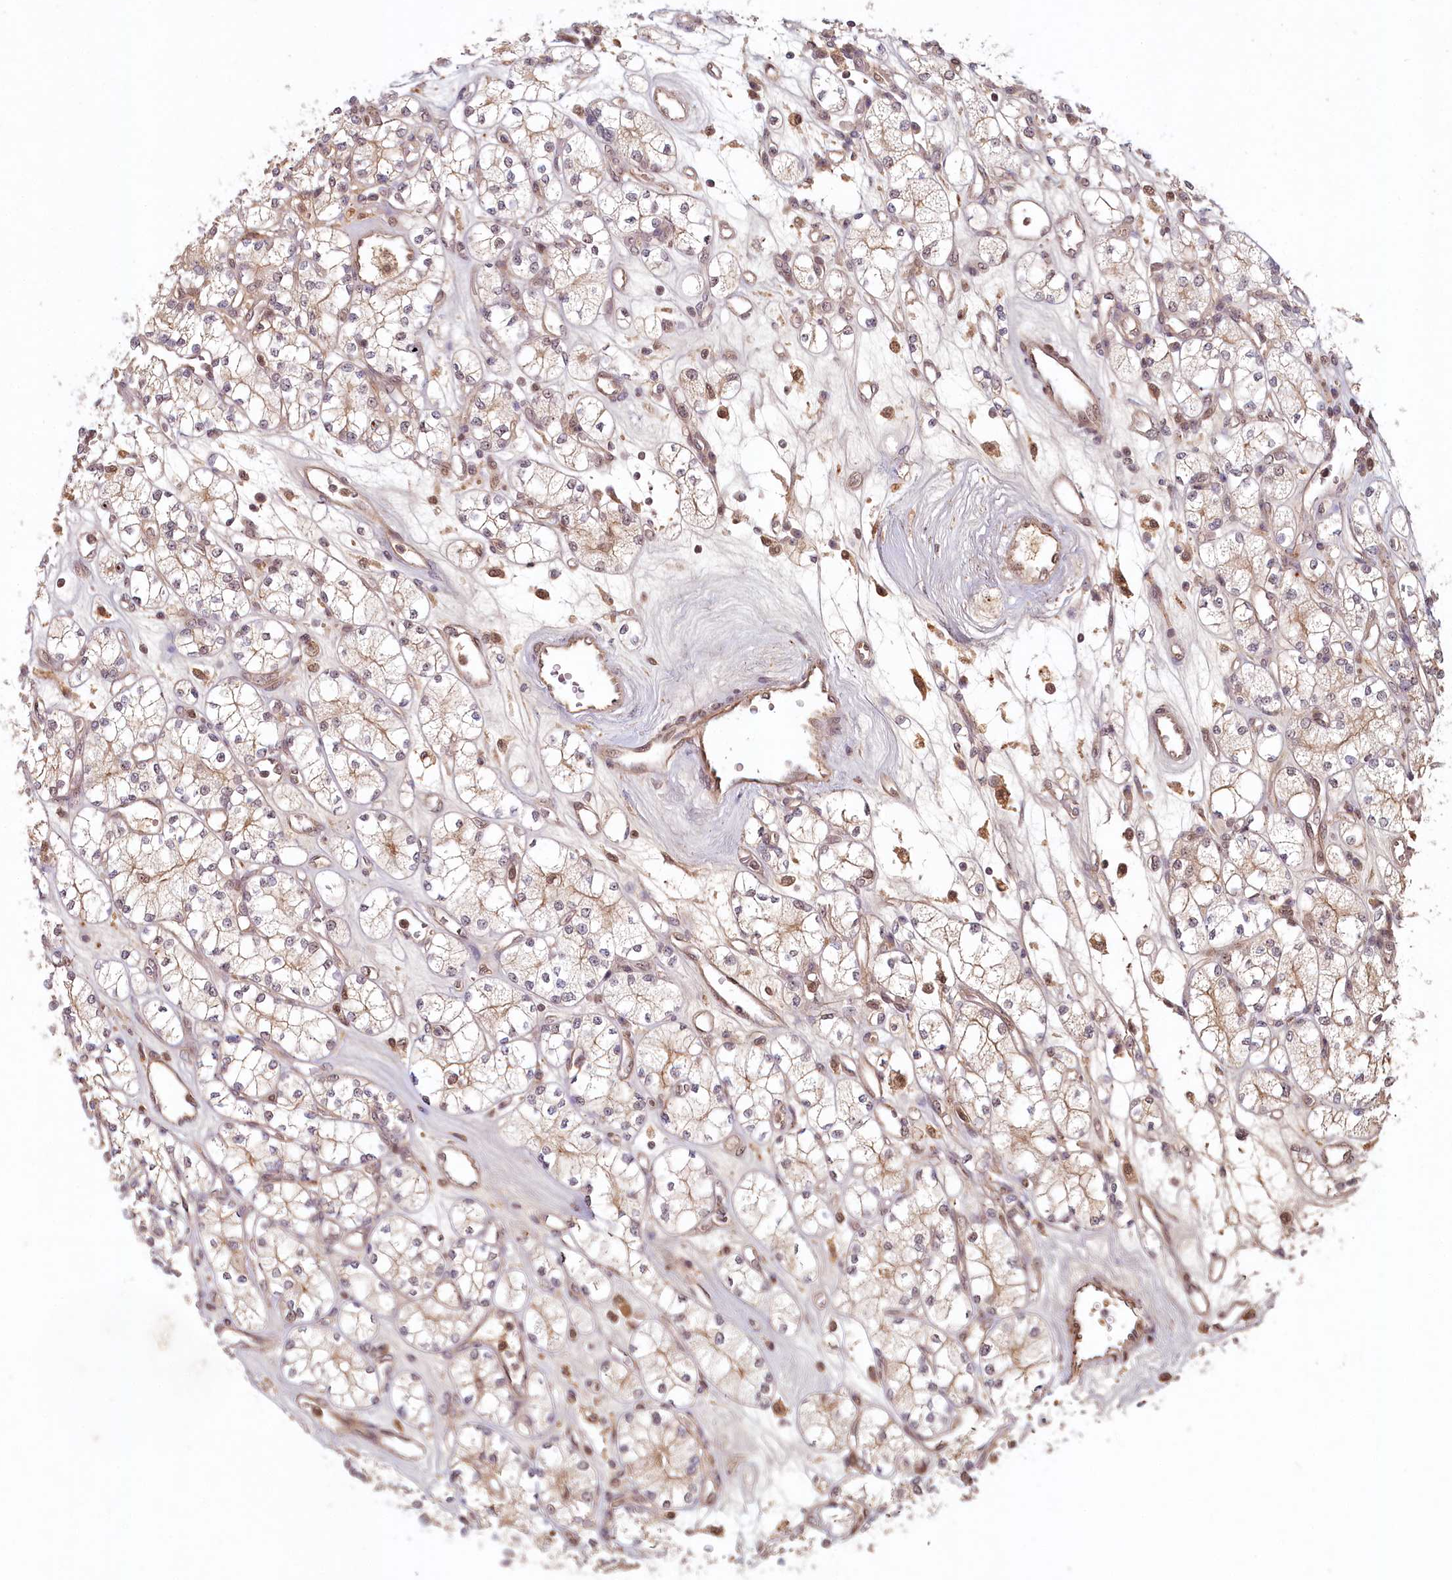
{"staining": {"intensity": "moderate", "quantity": "<25%", "location": "cytoplasmic/membranous,nuclear"}, "tissue": "renal cancer", "cell_type": "Tumor cells", "image_type": "cancer", "snomed": [{"axis": "morphology", "description": "Adenocarcinoma, NOS"}, {"axis": "topography", "description": "Kidney"}], "caption": "Brown immunohistochemical staining in adenocarcinoma (renal) shows moderate cytoplasmic/membranous and nuclear expression in approximately <25% of tumor cells. The staining is performed using DAB (3,3'-diaminobenzidine) brown chromogen to label protein expression. The nuclei are counter-stained blue using hematoxylin.", "gene": "WAPL", "patient": {"sex": "male", "age": 77}}